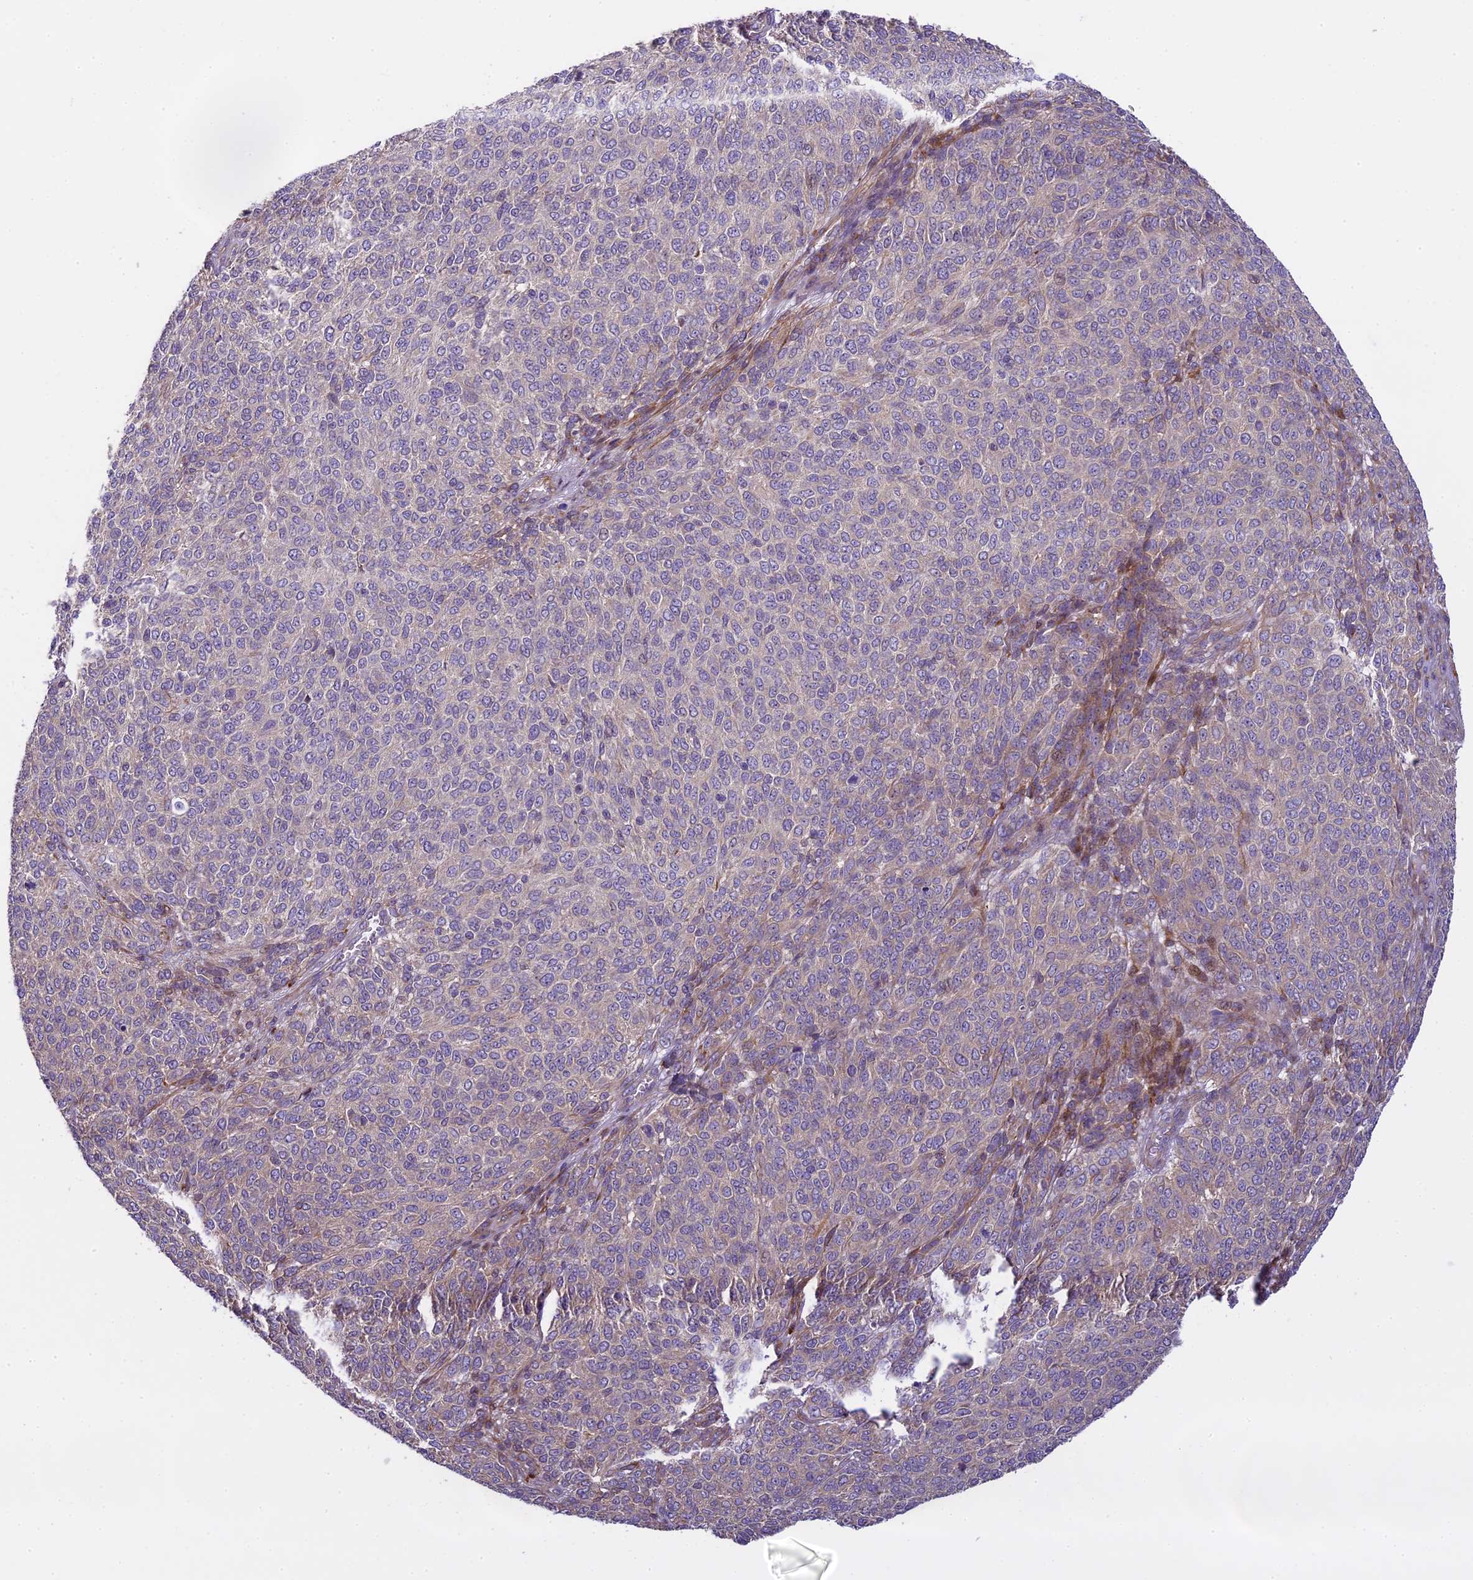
{"staining": {"intensity": "weak", "quantity": "25%-75%", "location": "cytoplasmic/membranous"}, "tissue": "melanoma", "cell_type": "Tumor cells", "image_type": "cancer", "snomed": [{"axis": "morphology", "description": "Malignant melanoma, NOS"}, {"axis": "topography", "description": "Skin"}], "caption": "Malignant melanoma was stained to show a protein in brown. There is low levels of weak cytoplasmic/membranous positivity in about 25%-75% of tumor cells. The staining was performed using DAB, with brown indicating positive protein expression. Nuclei are stained blue with hematoxylin.", "gene": "SPIRE1", "patient": {"sex": "male", "age": 49}}